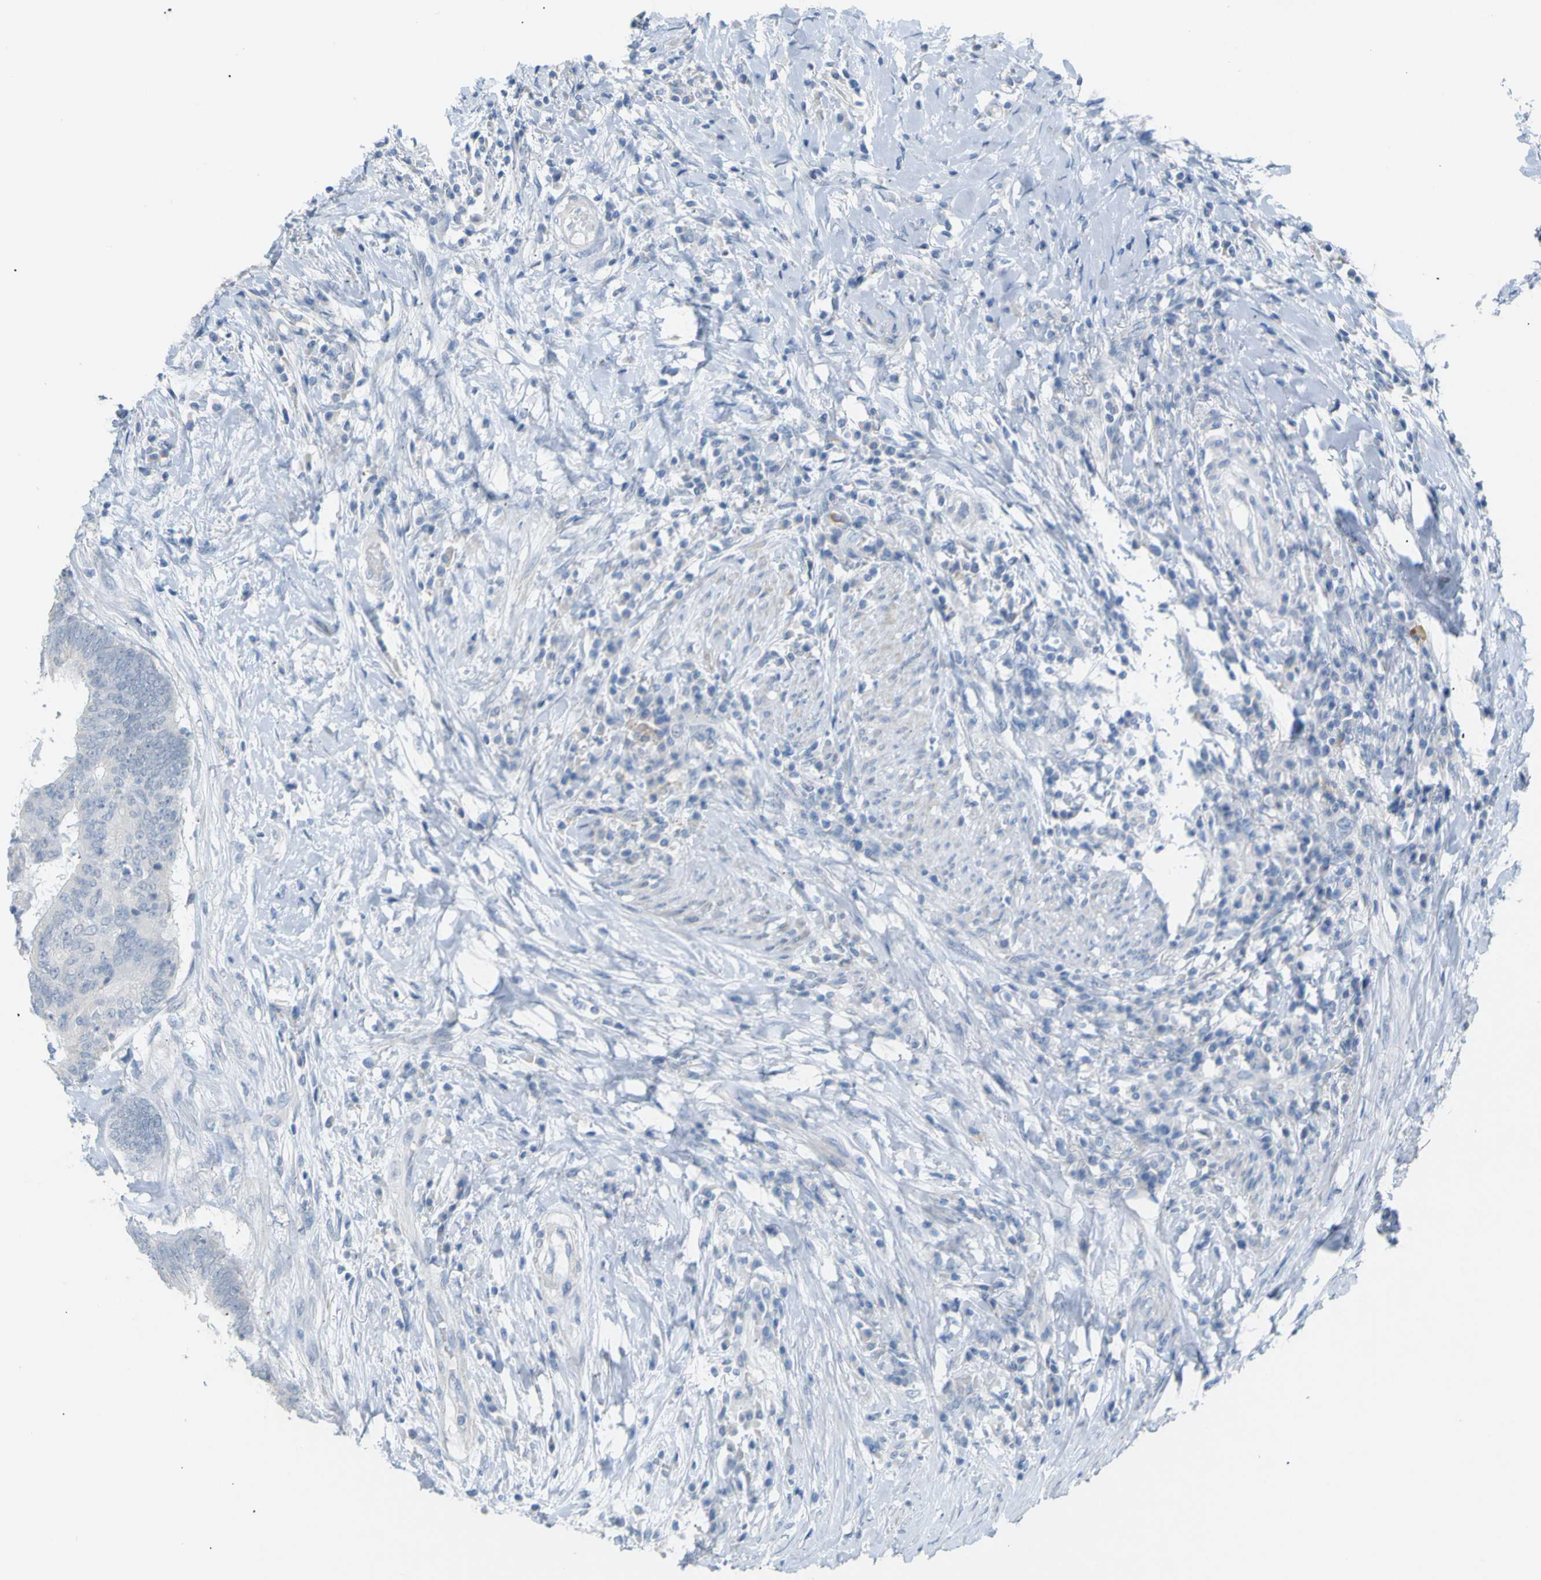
{"staining": {"intensity": "negative", "quantity": "none", "location": "none"}, "tissue": "colorectal cancer", "cell_type": "Tumor cells", "image_type": "cancer", "snomed": [{"axis": "morphology", "description": "Adenocarcinoma, NOS"}, {"axis": "topography", "description": "Rectum"}], "caption": "The immunohistochemistry (IHC) image has no significant expression in tumor cells of colorectal cancer (adenocarcinoma) tissue.", "gene": "OPN1SW", "patient": {"sex": "male", "age": 72}}